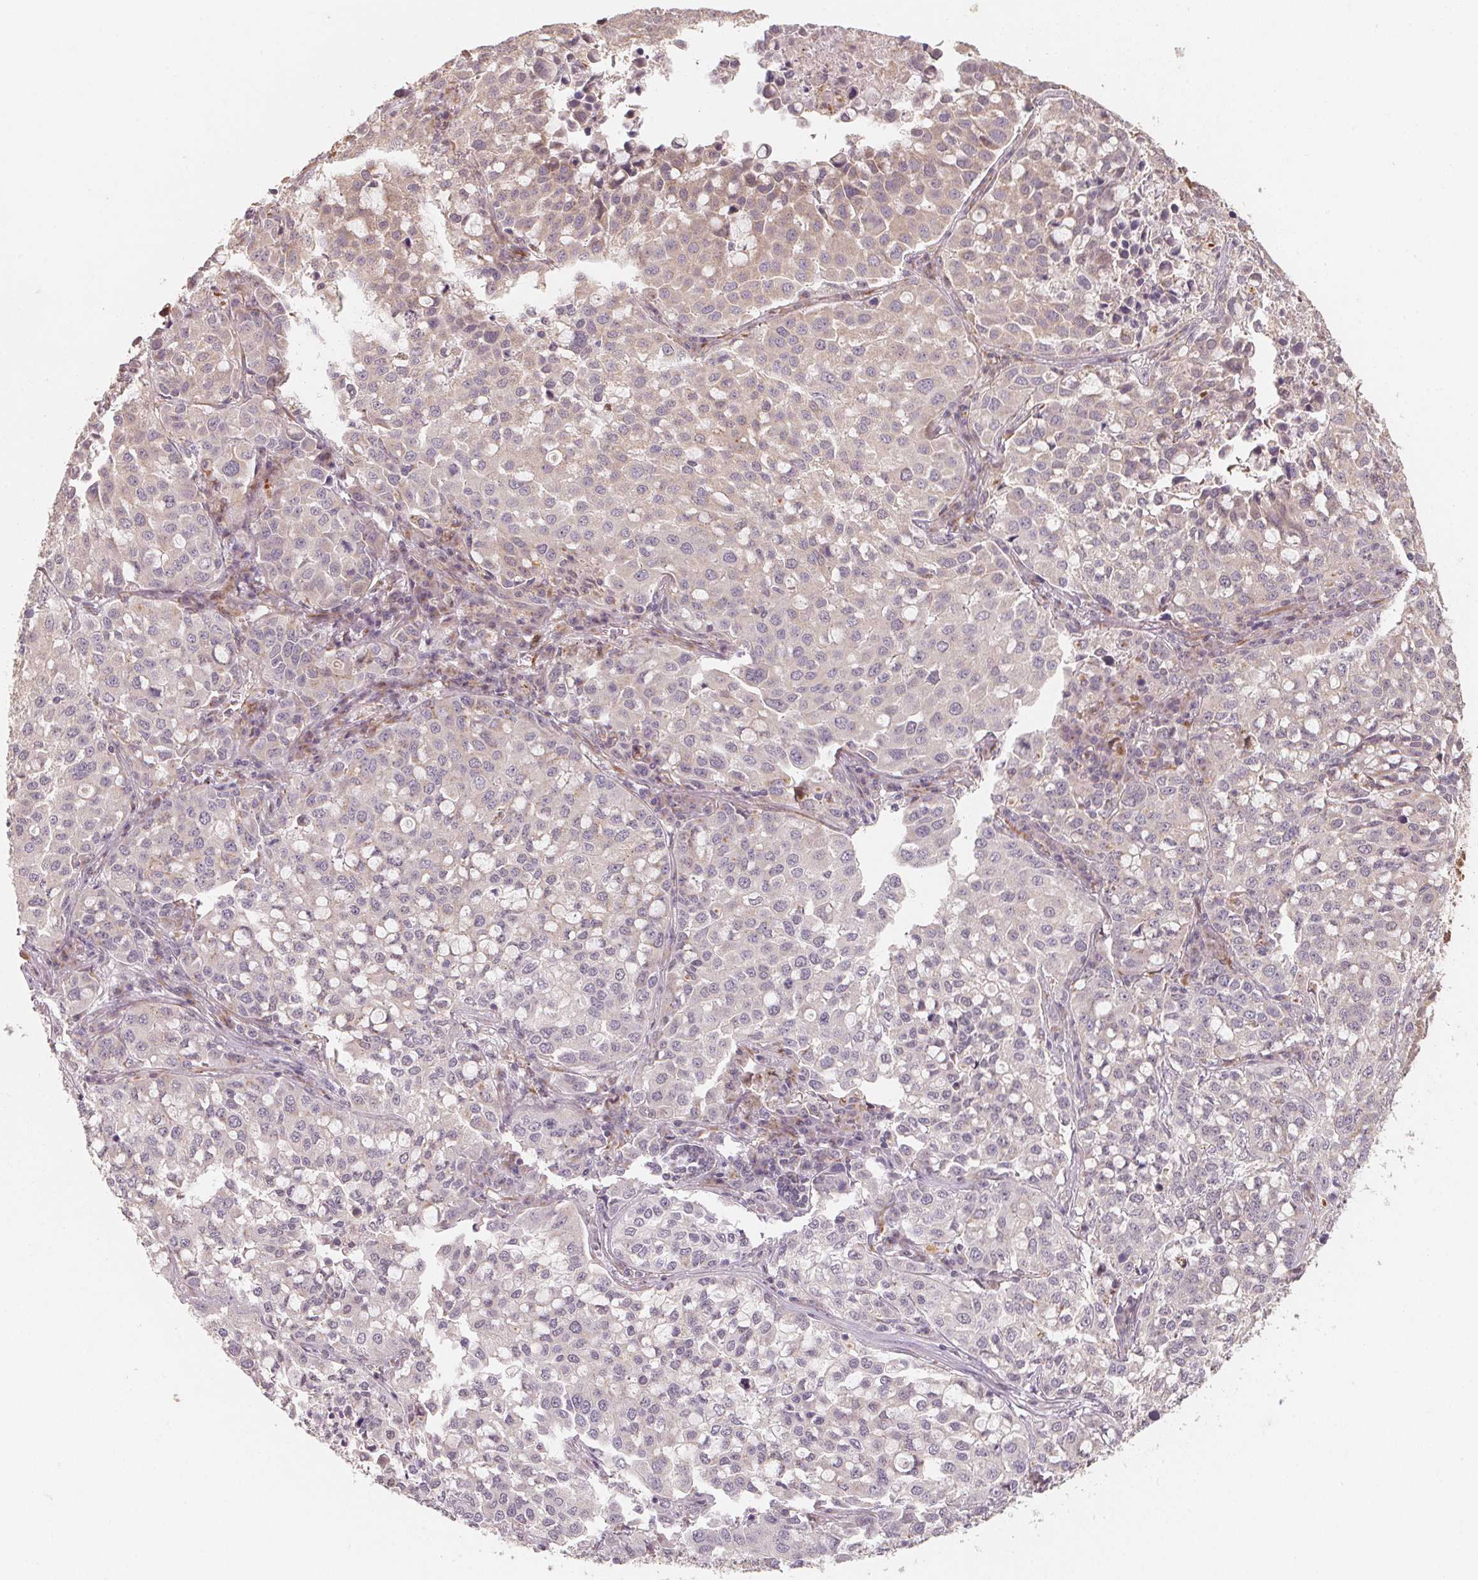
{"staining": {"intensity": "weak", "quantity": "<25%", "location": "cytoplasmic/membranous"}, "tissue": "lung cancer", "cell_type": "Tumor cells", "image_type": "cancer", "snomed": [{"axis": "morphology", "description": "Adenocarcinoma, NOS"}, {"axis": "morphology", "description": "Adenocarcinoma, metastatic, NOS"}, {"axis": "topography", "description": "Lymph node"}, {"axis": "topography", "description": "Lung"}], "caption": "Immunohistochemistry (IHC) histopathology image of human lung cancer stained for a protein (brown), which shows no staining in tumor cells.", "gene": "TSPAN12", "patient": {"sex": "female", "age": 65}}